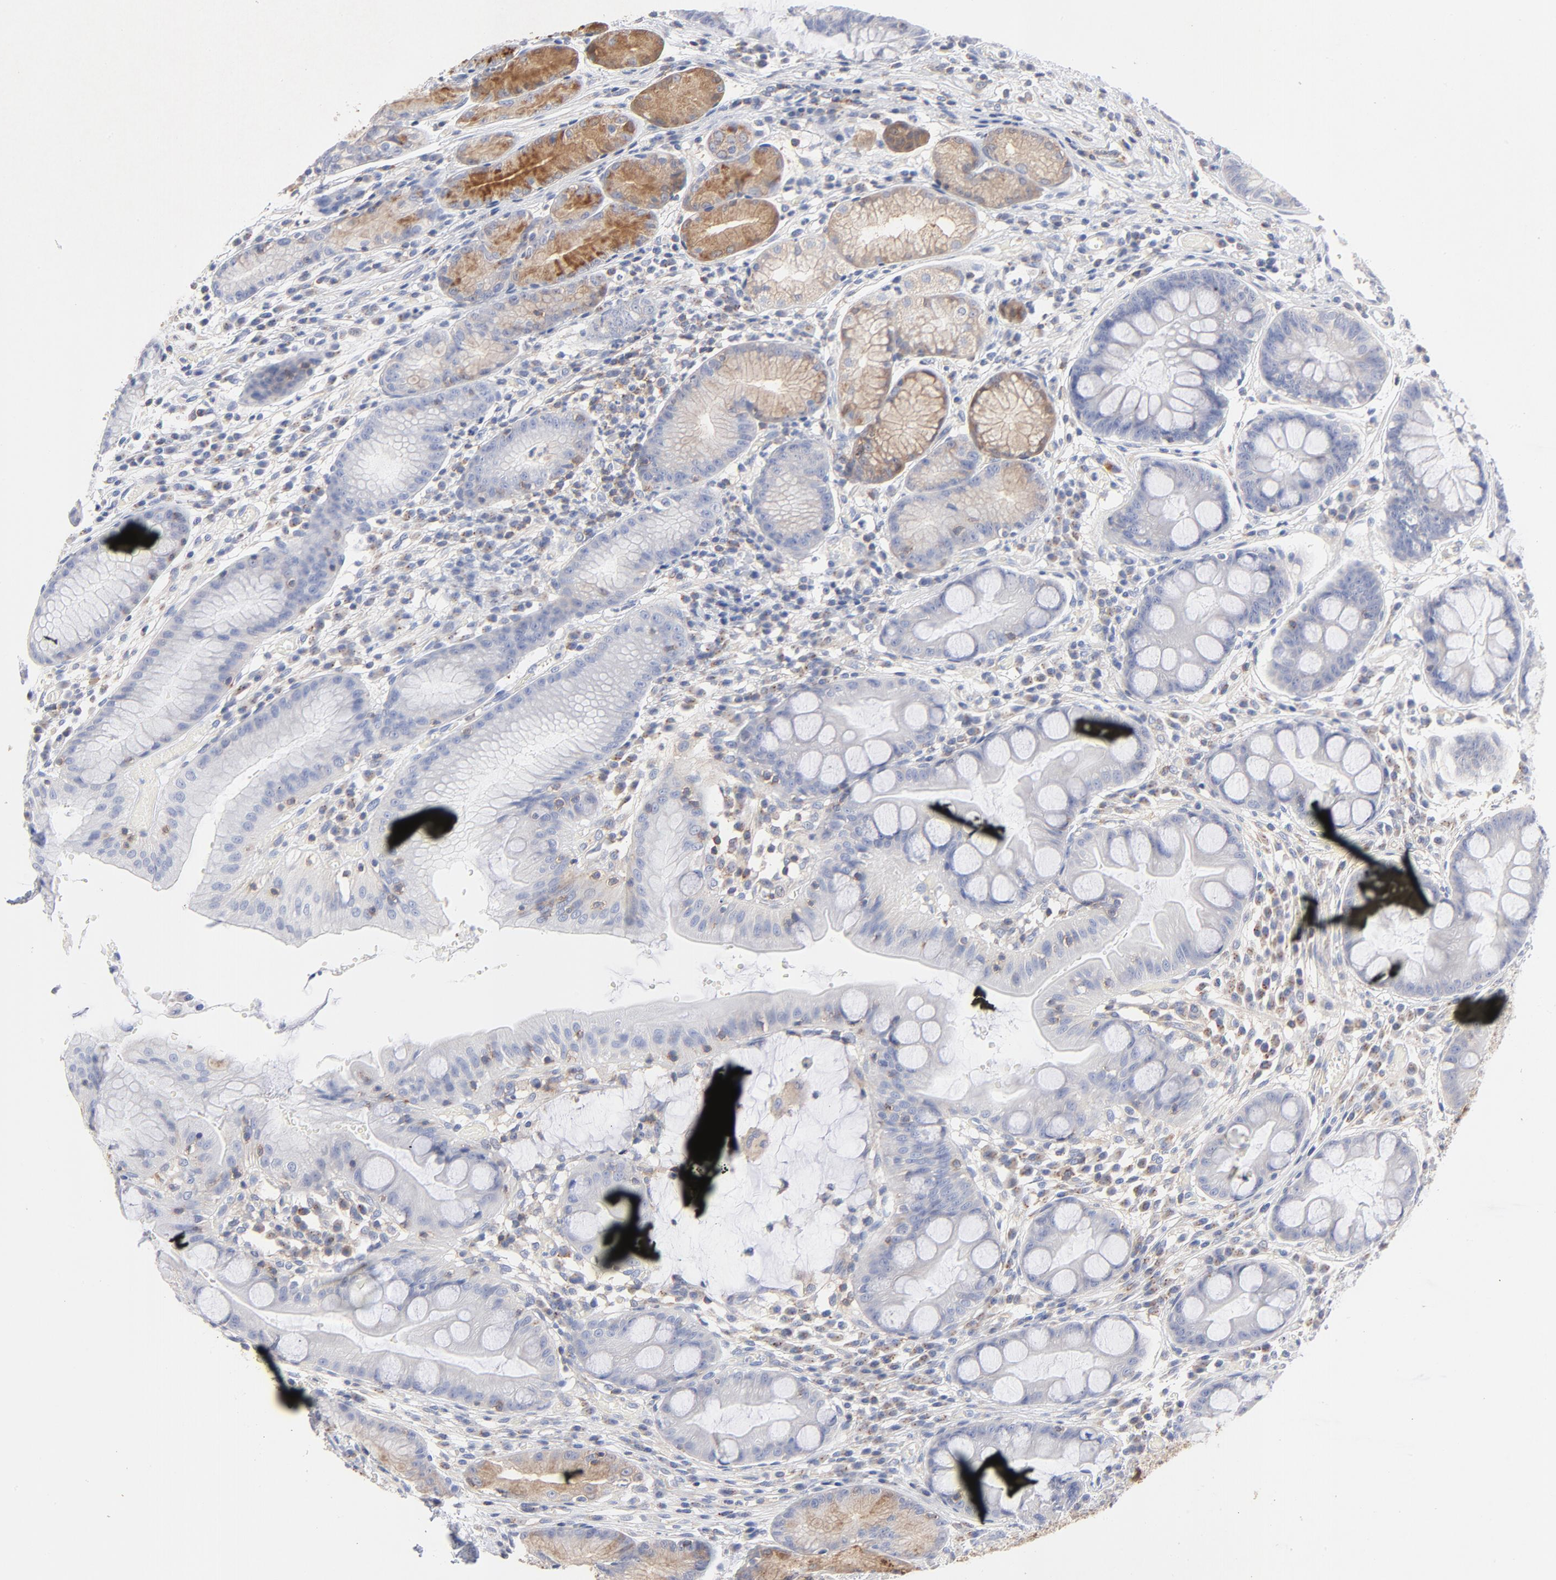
{"staining": {"intensity": "moderate", "quantity": "<25%", "location": "cytoplasmic/membranous"}, "tissue": "stomach", "cell_type": "Glandular cells", "image_type": "normal", "snomed": [{"axis": "morphology", "description": "Normal tissue, NOS"}, {"axis": "morphology", "description": "Inflammation, NOS"}, {"axis": "topography", "description": "Stomach, lower"}], "caption": "IHC image of unremarkable human stomach stained for a protein (brown), which exhibits low levels of moderate cytoplasmic/membranous staining in approximately <25% of glandular cells.", "gene": "SEPTIN11", "patient": {"sex": "male", "age": 59}}